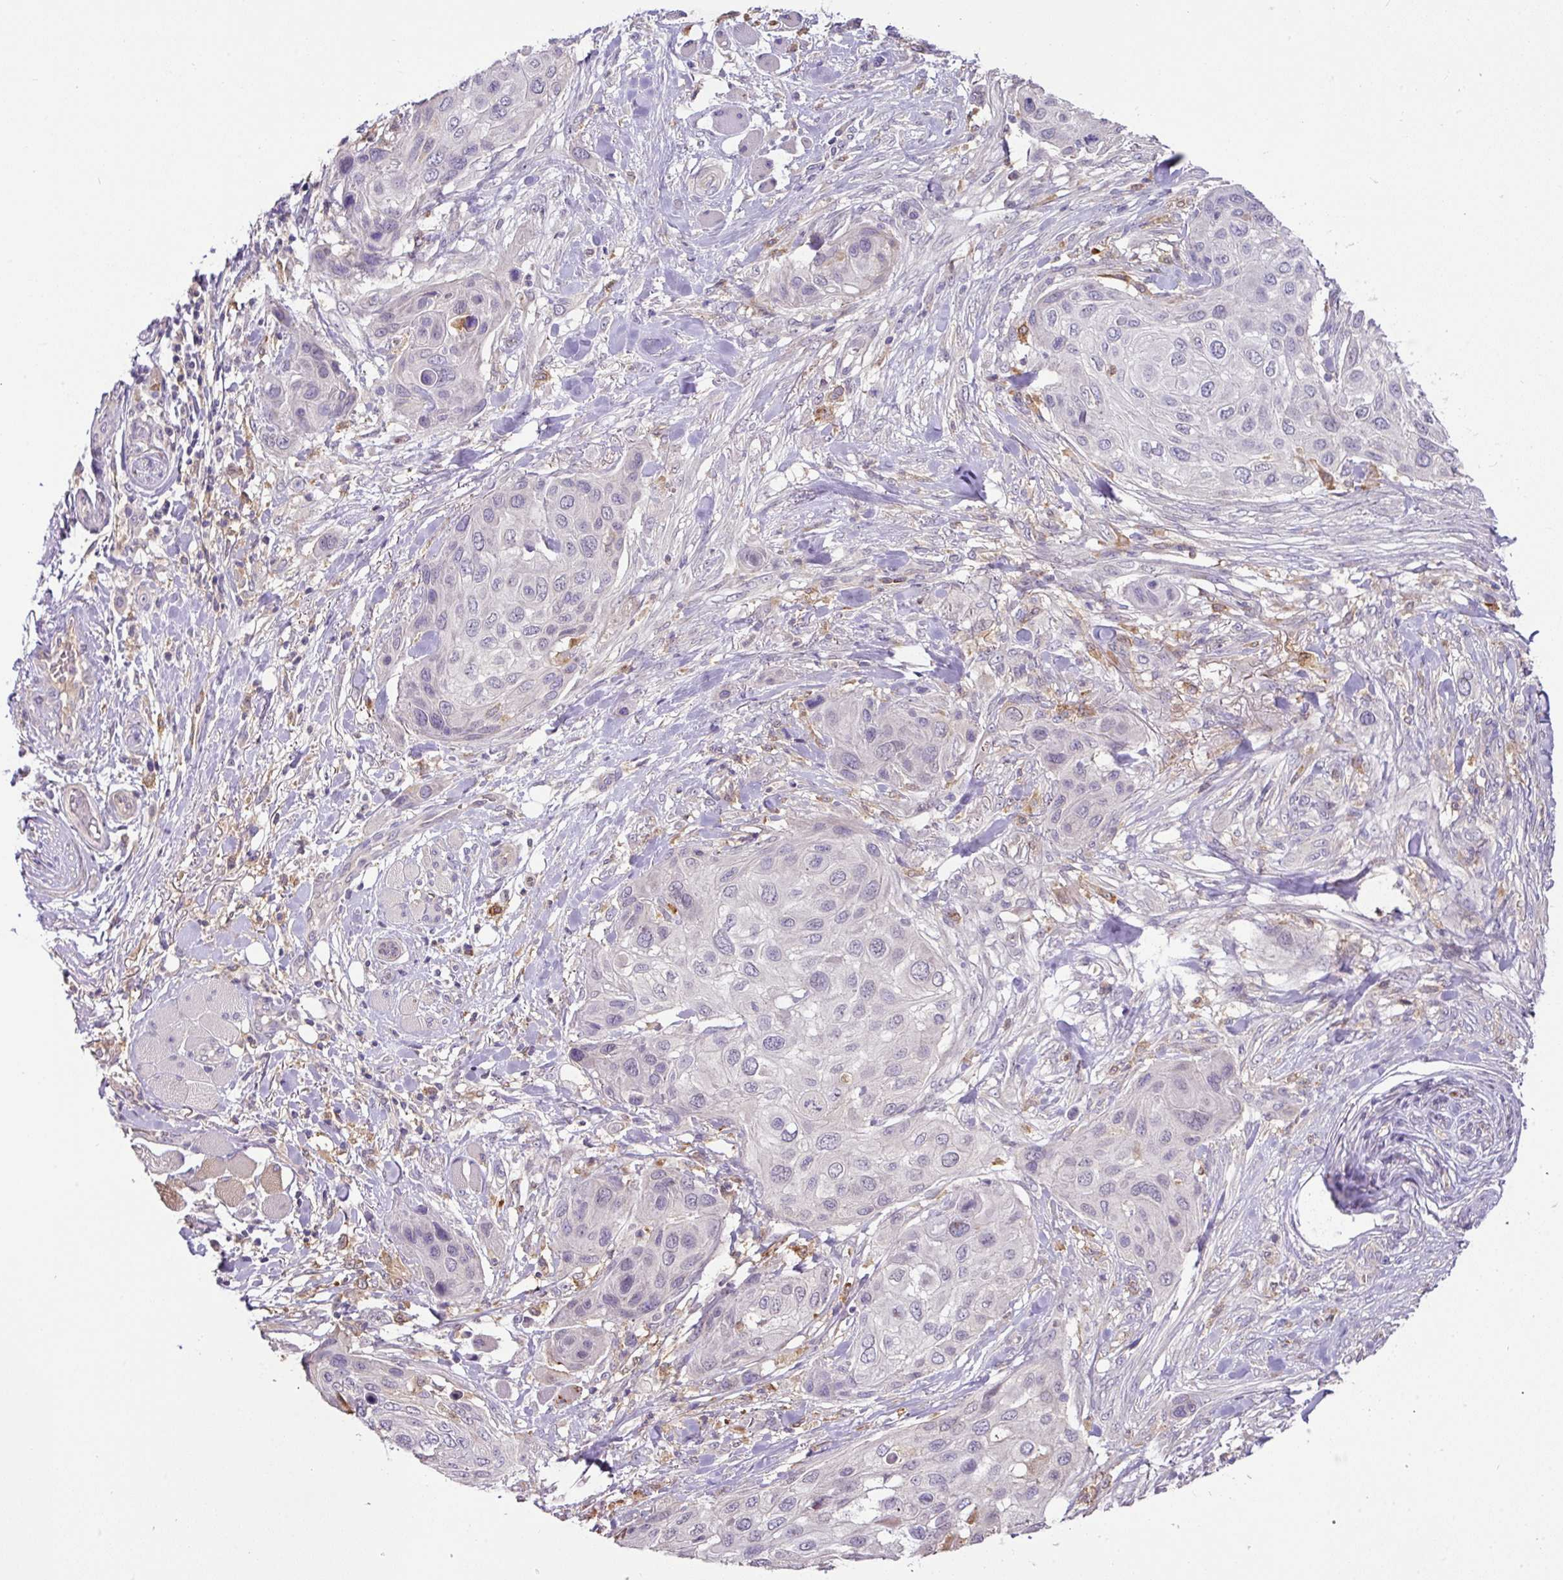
{"staining": {"intensity": "strong", "quantity": "<25%", "location": "cytoplasmic/membranous,nuclear"}, "tissue": "skin cancer", "cell_type": "Tumor cells", "image_type": "cancer", "snomed": [{"axis": "morphology", "description": "Squamous cell carcinoma, NOS"}, {"axis": "topography", "description": "Skin"}], "caption": "Strong cytoplasmic/membranous and nuclear expression for a protein is identified in approximately <25% of tumor cells of skin cancer using IHC.", "gene": "GCNT7", "patient": {"sex": "female", "age": 87}}